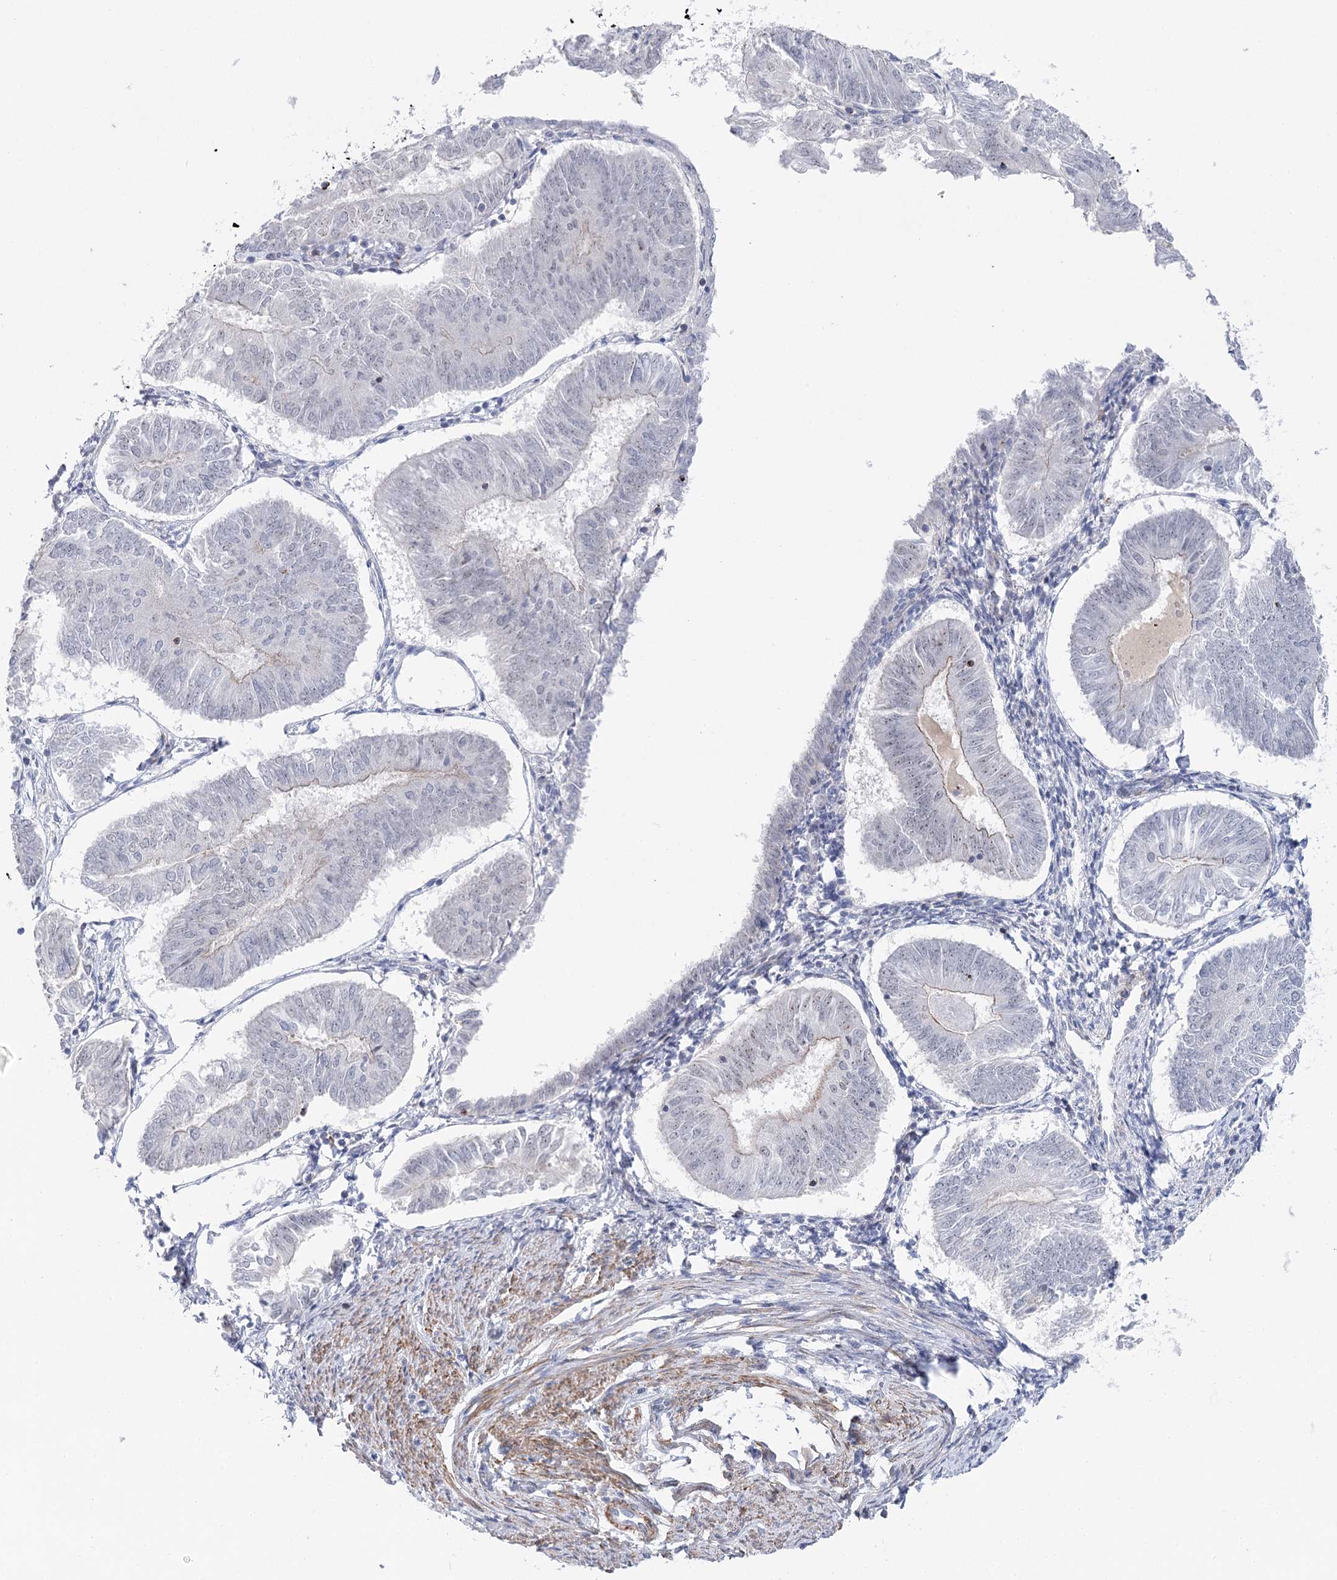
{"staining": {"intensity": "negative", "quantity": "none", "location": "none"}, "tissue": "endometrial cancer", "cell_type": "Tumor cells", "image_type": "cancer", "snomed": [{"axis": "morphology", "description": "Adenocarcinoma, NOS"}, {"axis": "topography", "description": "Endometrium"}], "caption": "A photomicrograph of human endometrial cancer is negative for staining in tumor cells. (DAB immunohistochemistry (IHC), high magnification).", "gene": "AGXT2", "patient": {"sex": "female", "age": 58}}